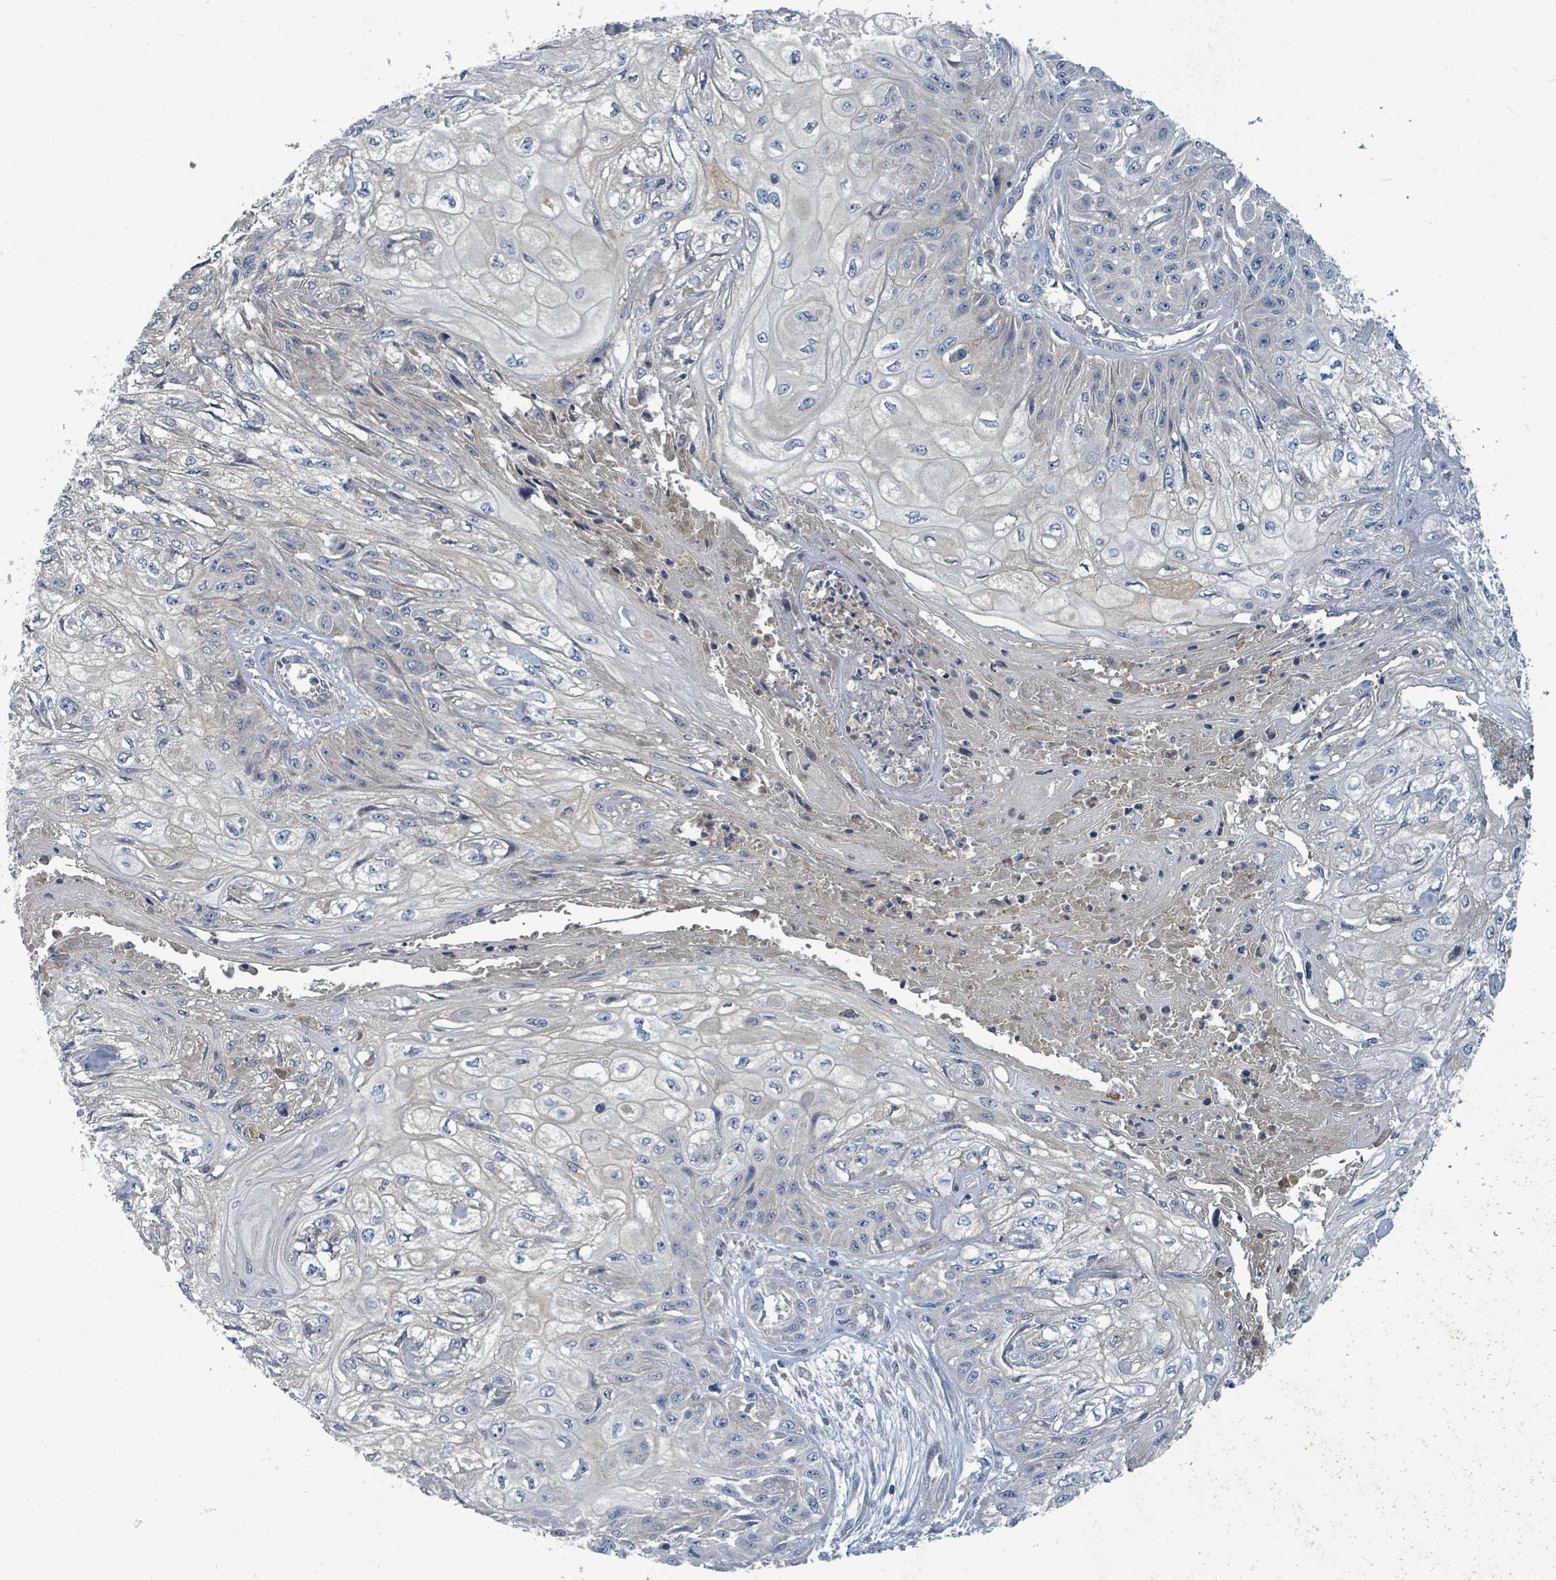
{"staining": {"intensity": "negative", "quantity": "none", "location": "none"}, "tissue": "skin cancer", "cell_type": "Tumor cells", "image_type": "cancer", "snomed": [{"axis": "morphology", "description": "Squamous cell carcinoma, NOS"}, {"axis": "morphology", "description": "Squamous cell carcinoma, metastatic, NOS"}, {"axis": "topography", "description": "Skin"}, {"axis": "topography", "description": "Lymph node"}], "caption": "The immunohistochemistry (IHC) histopathology image has no significant positivity in tumor cells of metastatic squamous cell carcinoma (skin) tissue.", "gene": "SLC25A23", "patient": {"sex": "male", "age": 75}}